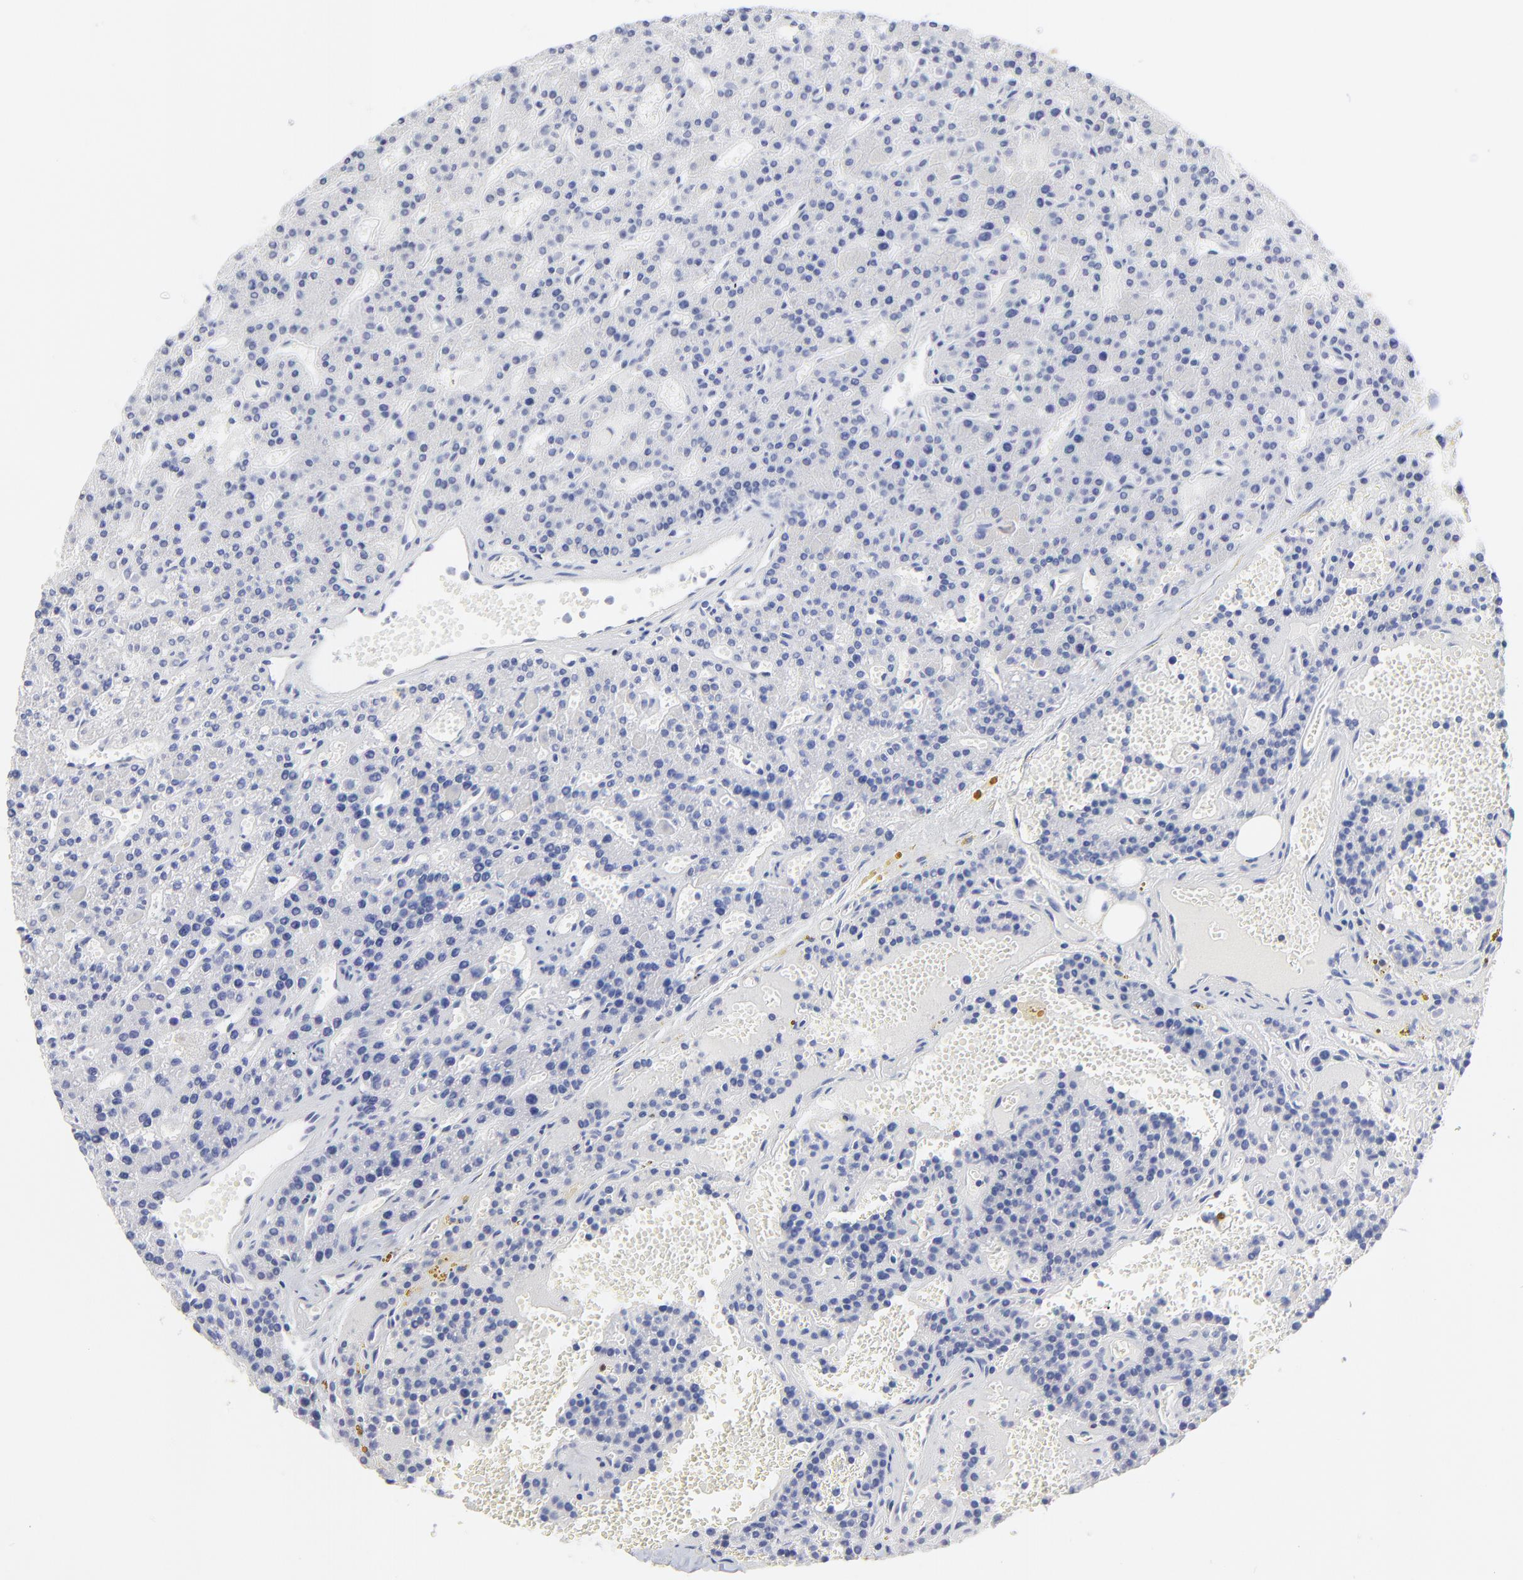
{"staining": {"intensity": "negative", "quantity": "none", "location": "none"}, "tissue": "parathyroid gland", "cell_type": "Glandular cells", "image_type": "normal", "snomed": [{"axis": "morphology", "description": "Normal tissue, NOS"}, {"axis": "topography", "description": "Parathyroid gland"}], "caption": "DAB (3,3'-diaminobenzidine) immunohistochemical staining of normal parathyroid gland exhibits no significant expression in glandular cells.", "gene": "ZAP70", "patient": {"sex": "male", "age": 25}}